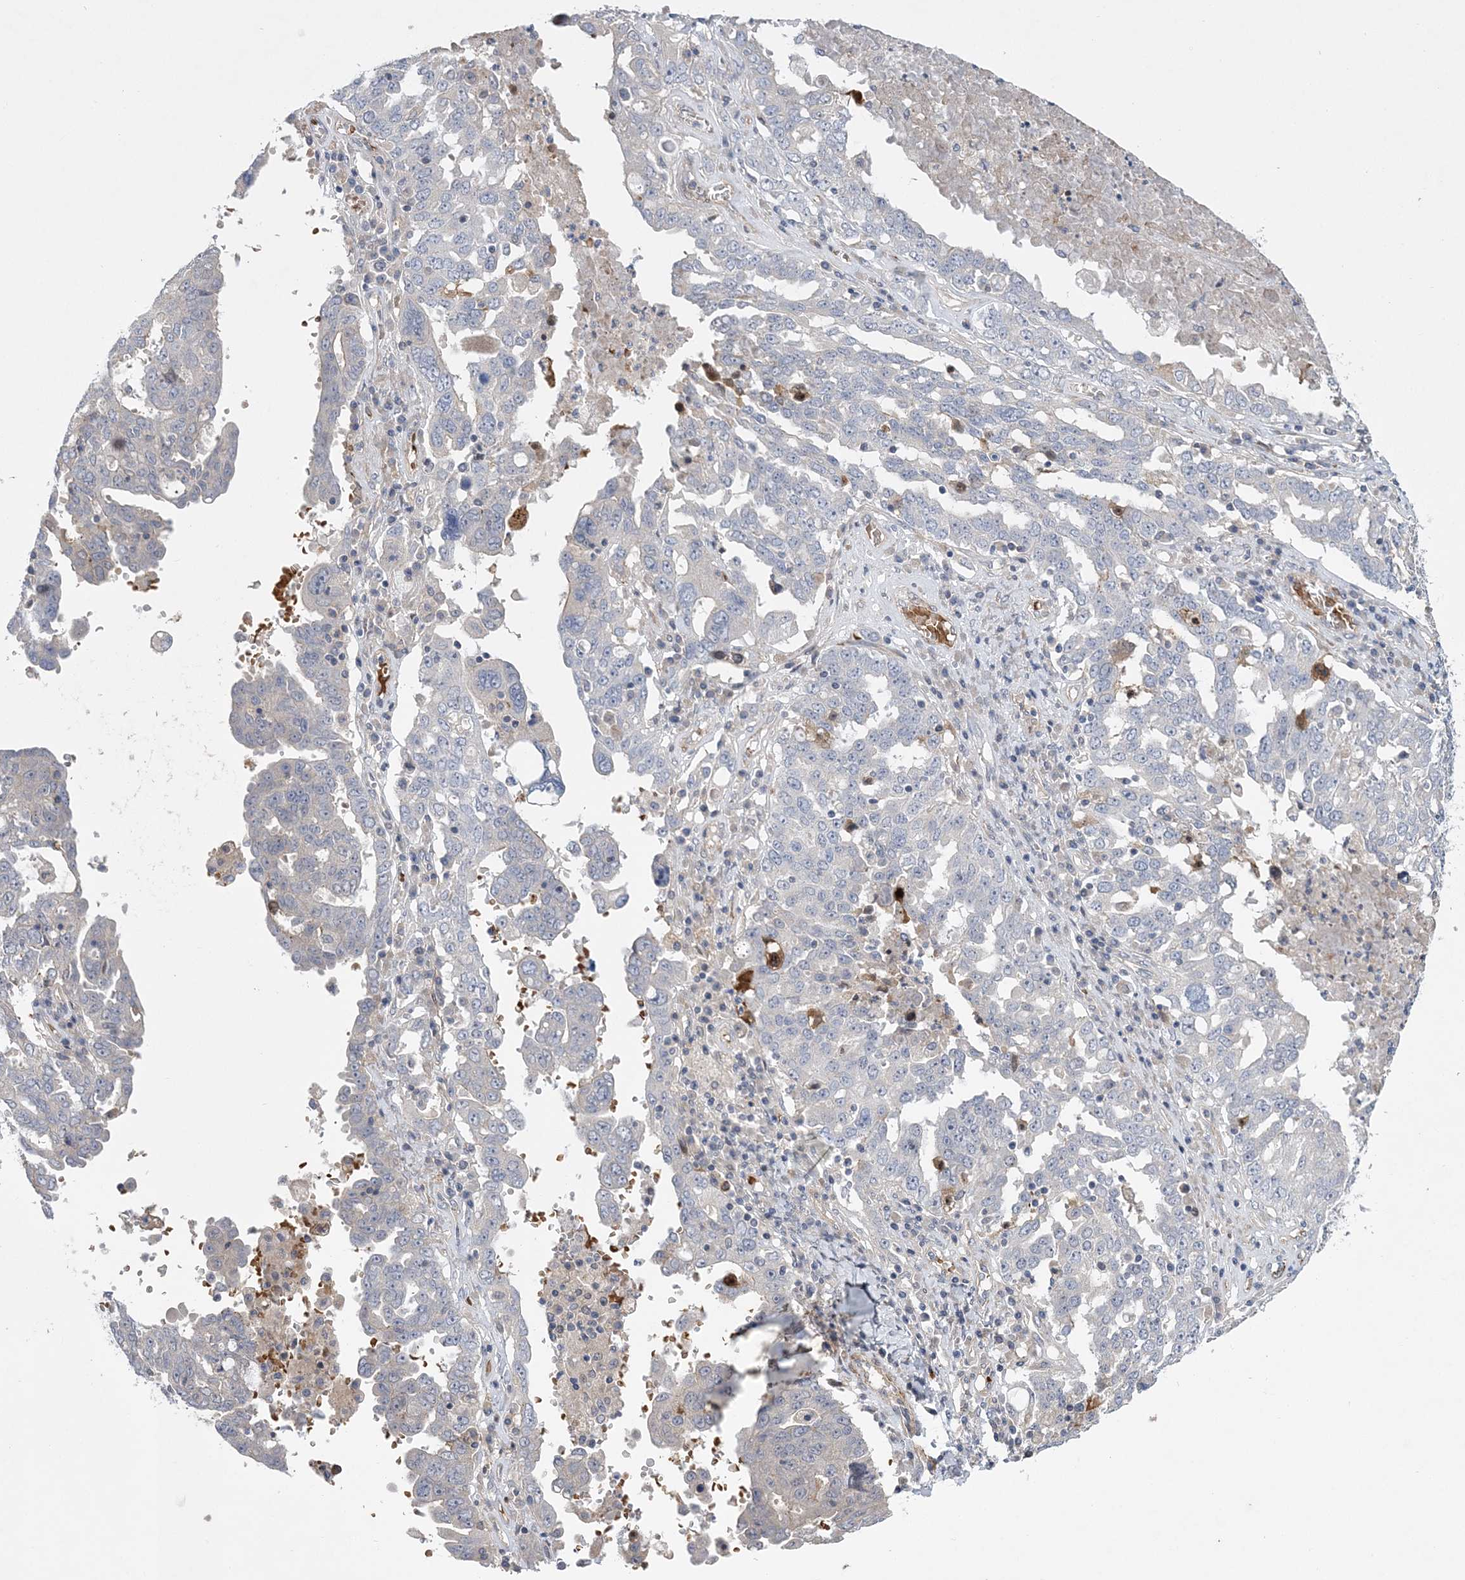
{"staining": {"intensity": "negative", "quantity": "none", "location": "none"}, "tissue": "ovarian cancer", "cell_type": "Tumor cells", "image_type": "cancer", "snomed": [{"axis": "morphology", "description": "Carcinoma, endometroid"}, {"axis": "topography", "description": "Ovary"}], "caption": "Histopathology image shows no significant protein positivity in tumor cells of ovarian cancer (endometroid carcinoma). (Stains: DAB immunohistochemistry (IHC) with hematoxylin counter stain, Microscopy: brightfield microscopy at high magnification).", "gene": "CALN1", "patient": {"sex": "female", "age": 62}}